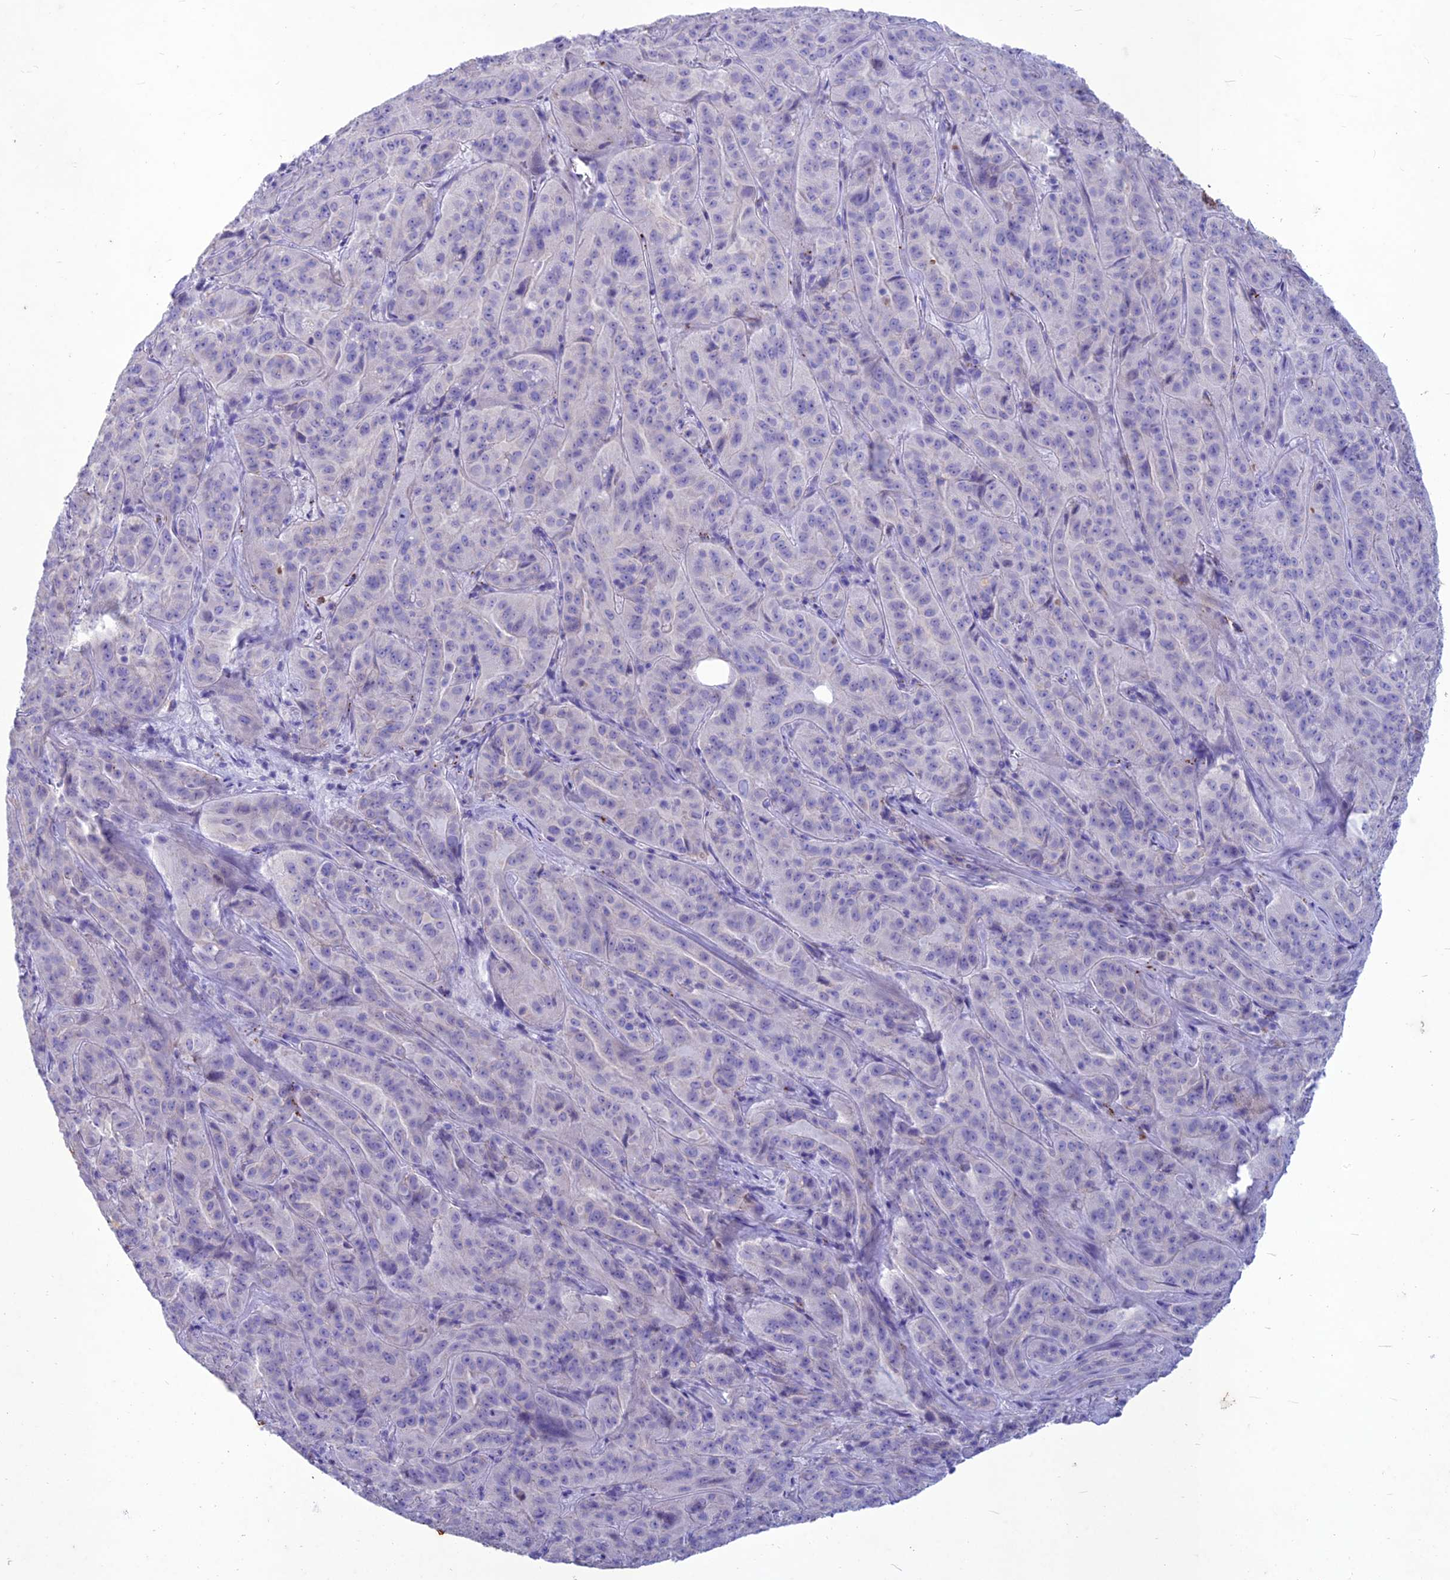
{"staining": {"intensity": "negative", "quantity": "none", "location": "none"}, "tissue": "pancreatic cancer", "cell_type": "Tumor cells", "image_type": "cancer", "snomed": [{"axis": "morphology", "description": "Adenocarcinoma, NOS"}, {"axis": "topography", "description": "Pancreas"}], "caption": "An IHC image of pancreatic cancer is shown. There is no staining in tumor cells of pancreatic cancer.", "gene": "IFT172", "patient": {"sex": "male", "age": 63}}